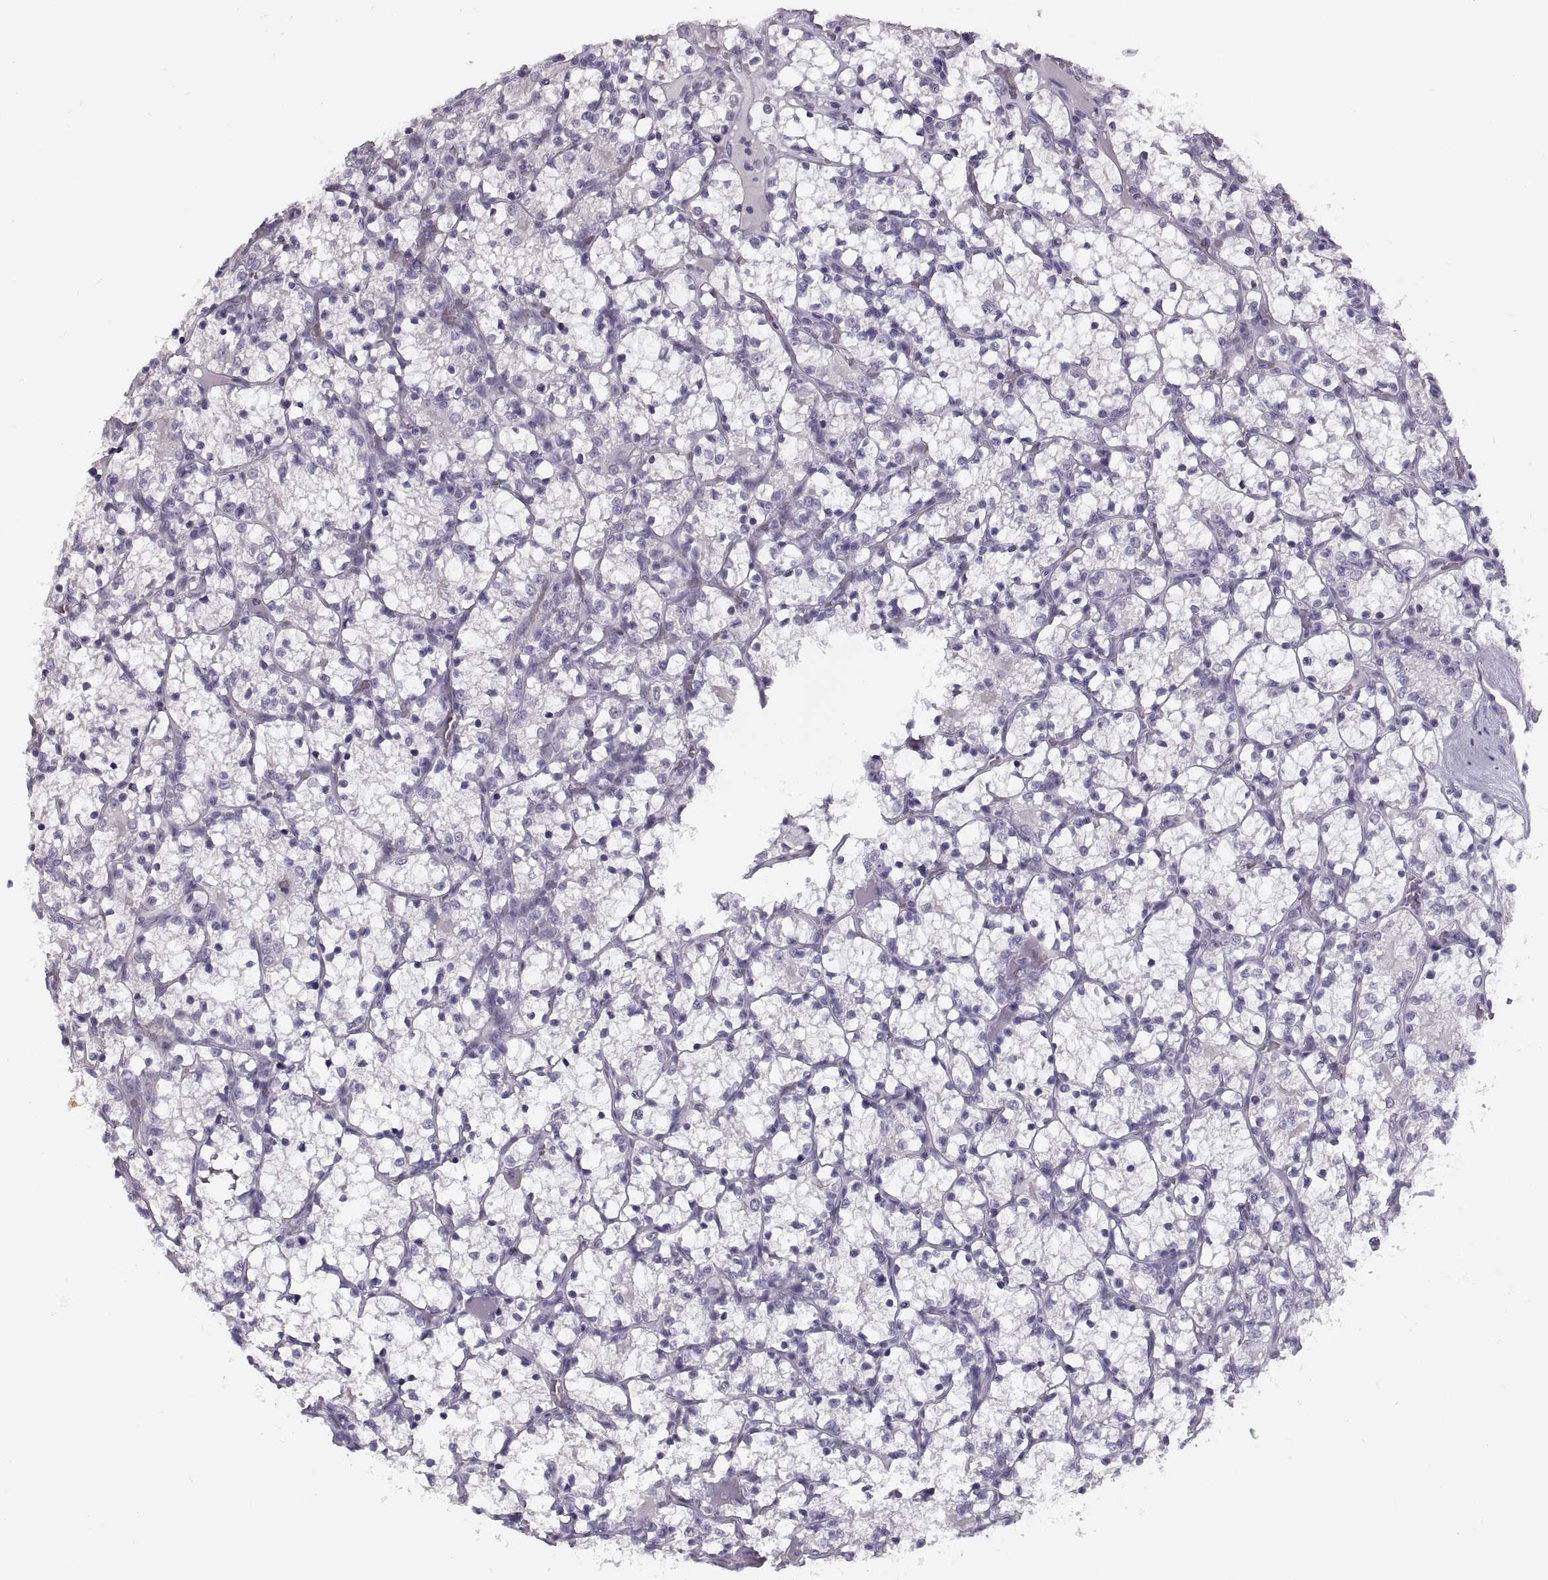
{"staining": {"intensity": "negative", "quantity": "none", "location": "none"}, "tissue": "renal cancer", "cell_type": "Tumor cells", "image_type": "cancer", "snomed": [{"axis": "morphology", "description": "Adenocarcinoma, NOS"}, {"axis": "topography", "description": "Kidney"}], "caption": "Immunohistochemistry micrograph of neoplastic tissue: renal adenocarcinoma stained with DAB (3,3'-diaminobenzidine) demonstrates no significant protein positivity in tumor cells.", "gene": "PAGE5", "patient": {"sex": "female", "age": 69}}